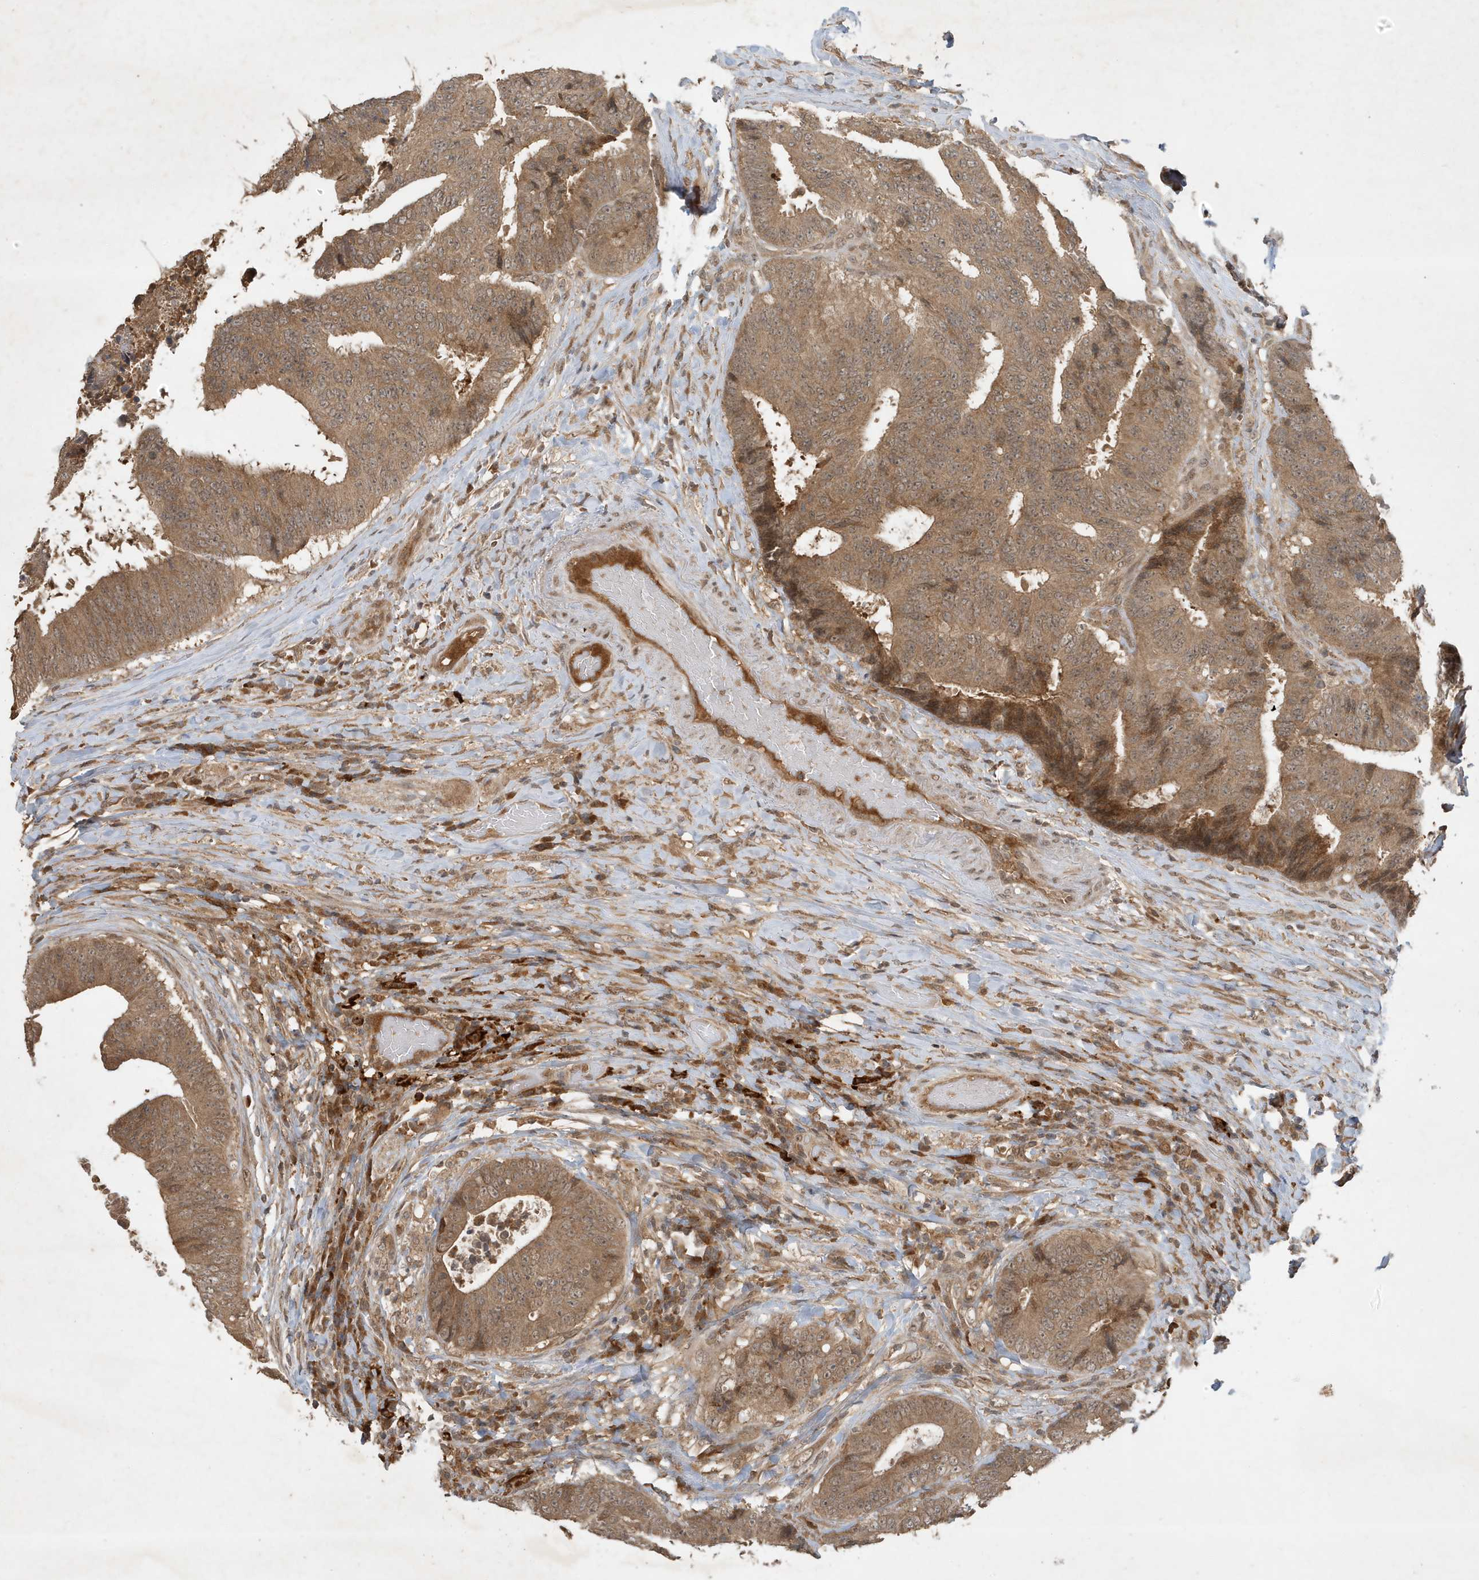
{"staining": {"intensity": "moderate", "quantity": ">75%", "location": "cytoplasmic/membranous"}, "tissue": "colorectal cancer", "cell_type": "Tumor cells", "image_type": "cancer", "snomed": [{"axis": "morphology", "description": "Adenocarcinoma, NOS"}, {"axis": "topography", "description": "Rectum"}], "caption": "The immunohistochemical stain labels moderate cytoplasmic/membranous expression in tumor cells of colorectal cancer (adenocarcinoma) tissue.", "gene": "ABCB9", "patient": {"sex": "male", "age": 72}}